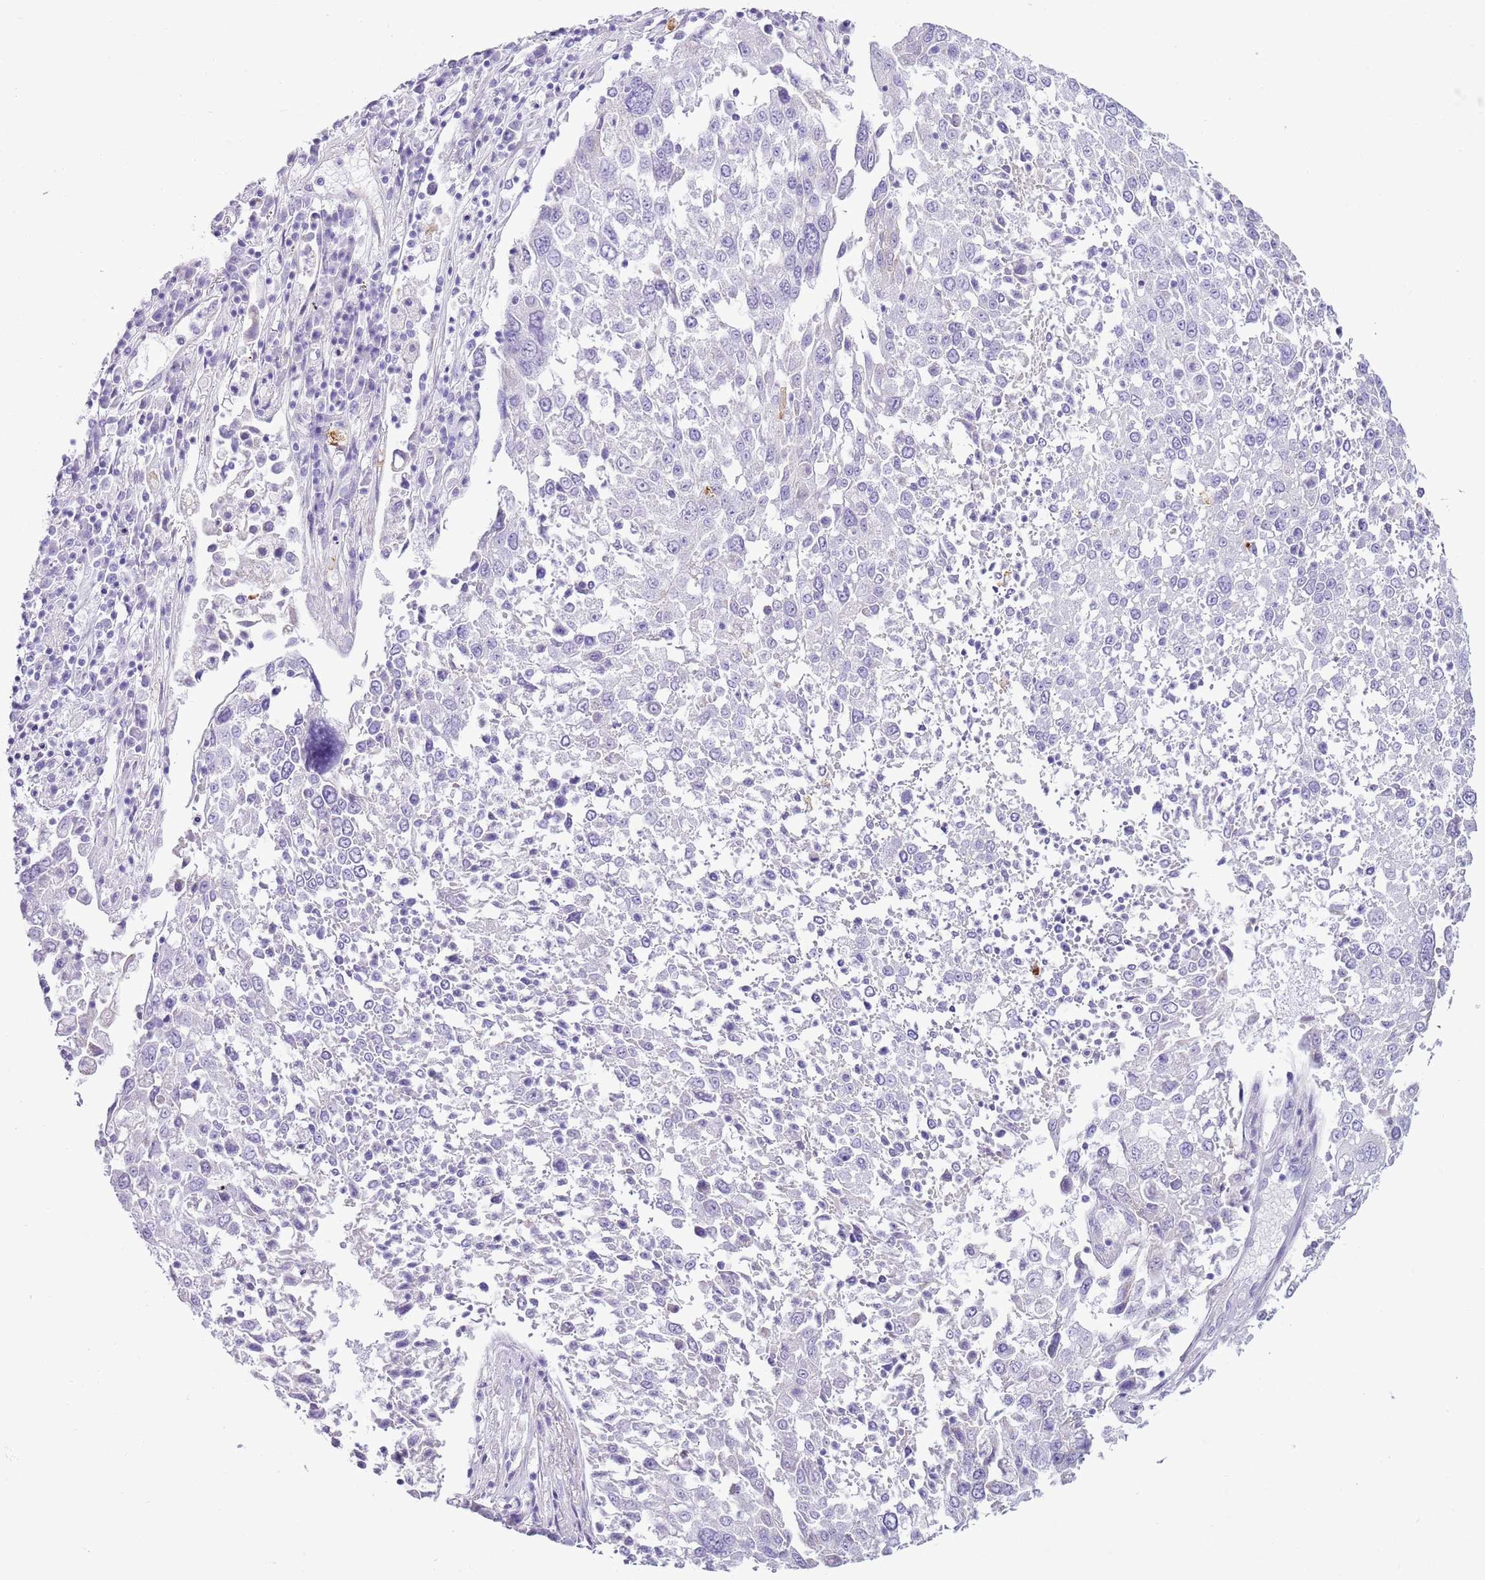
{"staining": {"intensity": "negative", "quantity": "none", "location": "none"}, "tissue": "lung cancer", "cell_type": "Tumor cells", "image_type": "cancer", "snomed": [{"axis": "morphology", "description": "Squamous cell carcinoma, NOS"}, {"axis": "topography", "description": "Lung"}], "caption": "This is a micrograph of IHC staining of lung cancer, which shows no expression in tumor cells. (DAB immunohistochemistry visualized using brightfield microscopy, high magnification).", "gene": "CD177", "patient": {"sex": "male", "age": 65}}